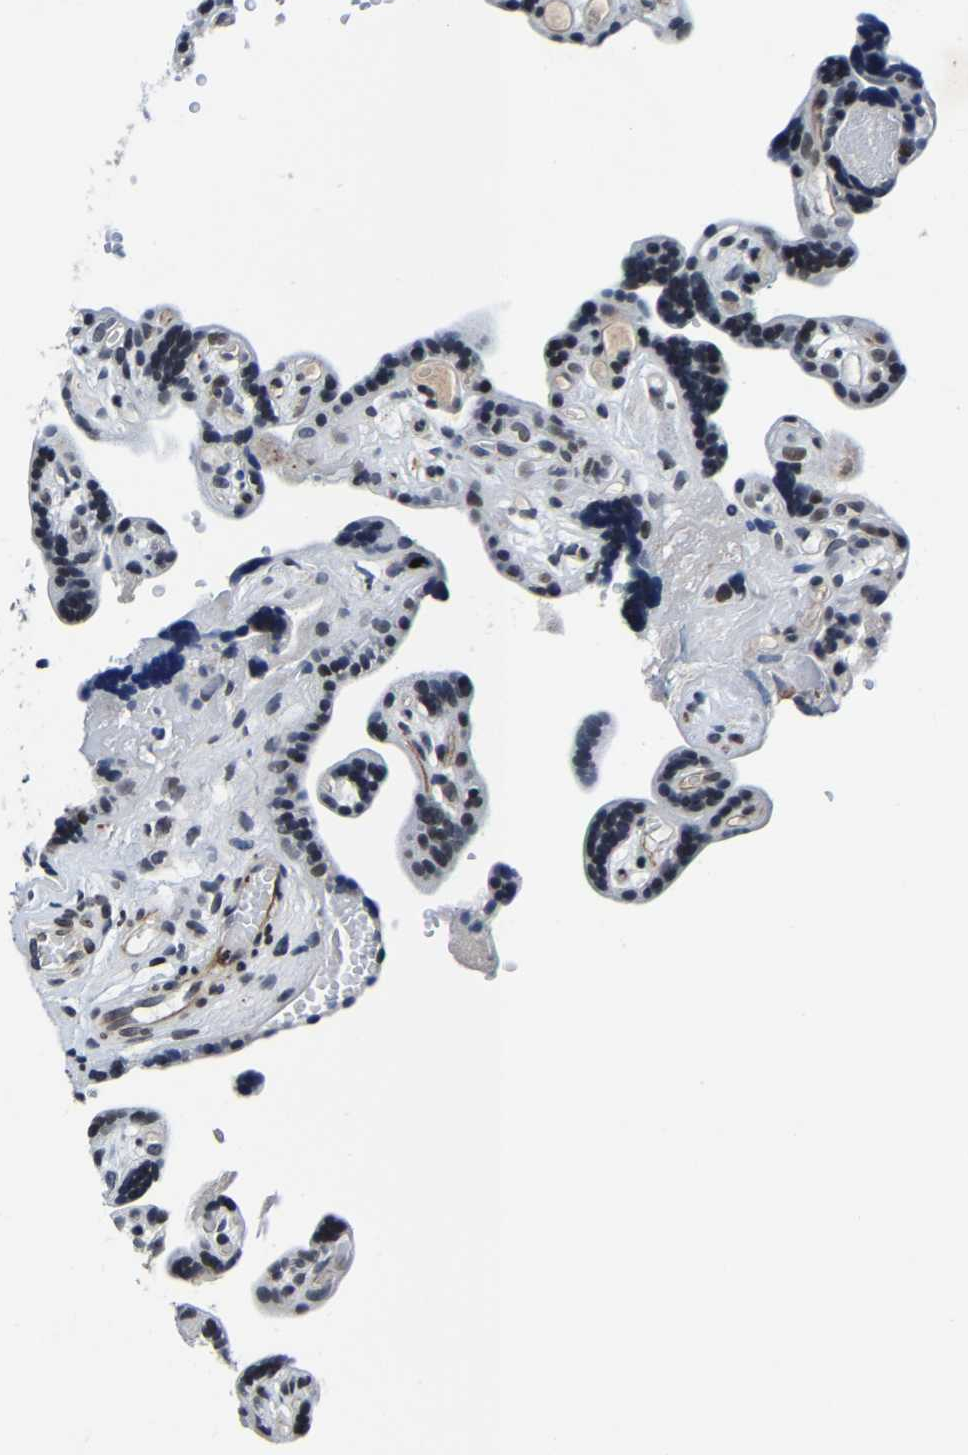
{"staining": {"intensity": "moderate", "quantity": "25%-75%", "location": "nuclear"}, "tissue": "placenta", "cell_type": "Decidual cells", "image_type": "normal", "snomed": [{"axis": "morphology", "description": "Normal tissue, NOS"}, {"axis": "topography", "description": "Placenta"}], "caption": "Protein expression by IHC displays moderate nuclear positivity in approximately 25%-75% of decidual cells in benign placenta. The staining is performed using DAB (3,3'-diaminobenzidine) brown chromogen to label protein expression. The nuclei are counter-stained blue using hematoxylin.", "gene": "UBN2", "patient": {"sex": "female", "age": 30}}